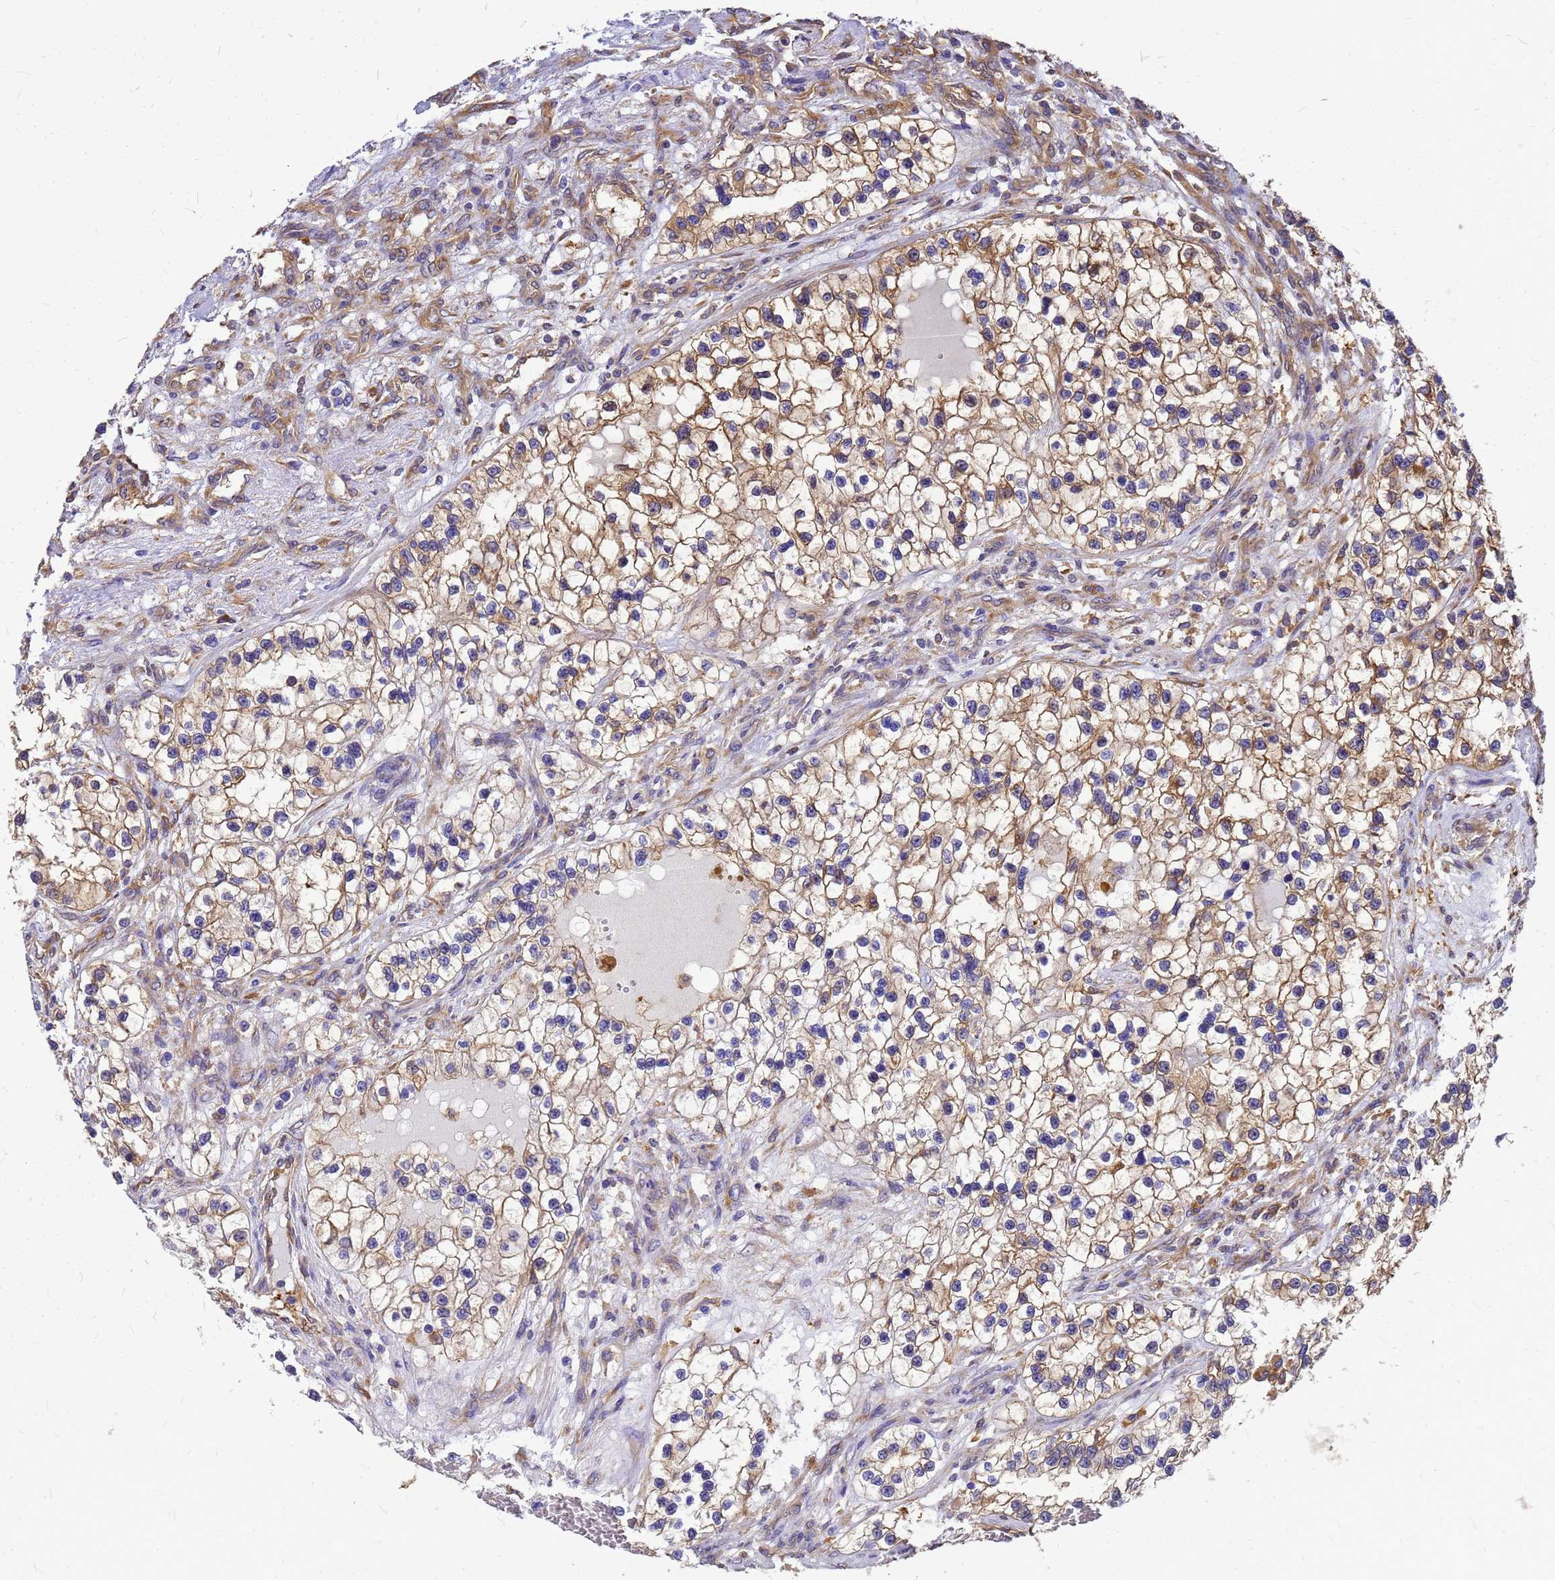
{"staining": {"intensity": "moderate", "quantity": ">75%", "location": "cytoplasmic/membranous"}, "tissue": "renal cancer", "cell_type": "Tumor cells", "image_type": "cancer", "snomed": [{"axis": "morphology", "description": "Adenocarcinoma, NOS"}, {"axis": "topography", "description": "Kidney"}], "caption": "Immunohistochemical staining of renal cancer displays medium levels of moderate cytoplasmic/membranous protein positivity in about >75% of tumor cells. Nuclei are stained in blue.", "gene": "GID4", "patient": {"sex": "female", "age": 57}}